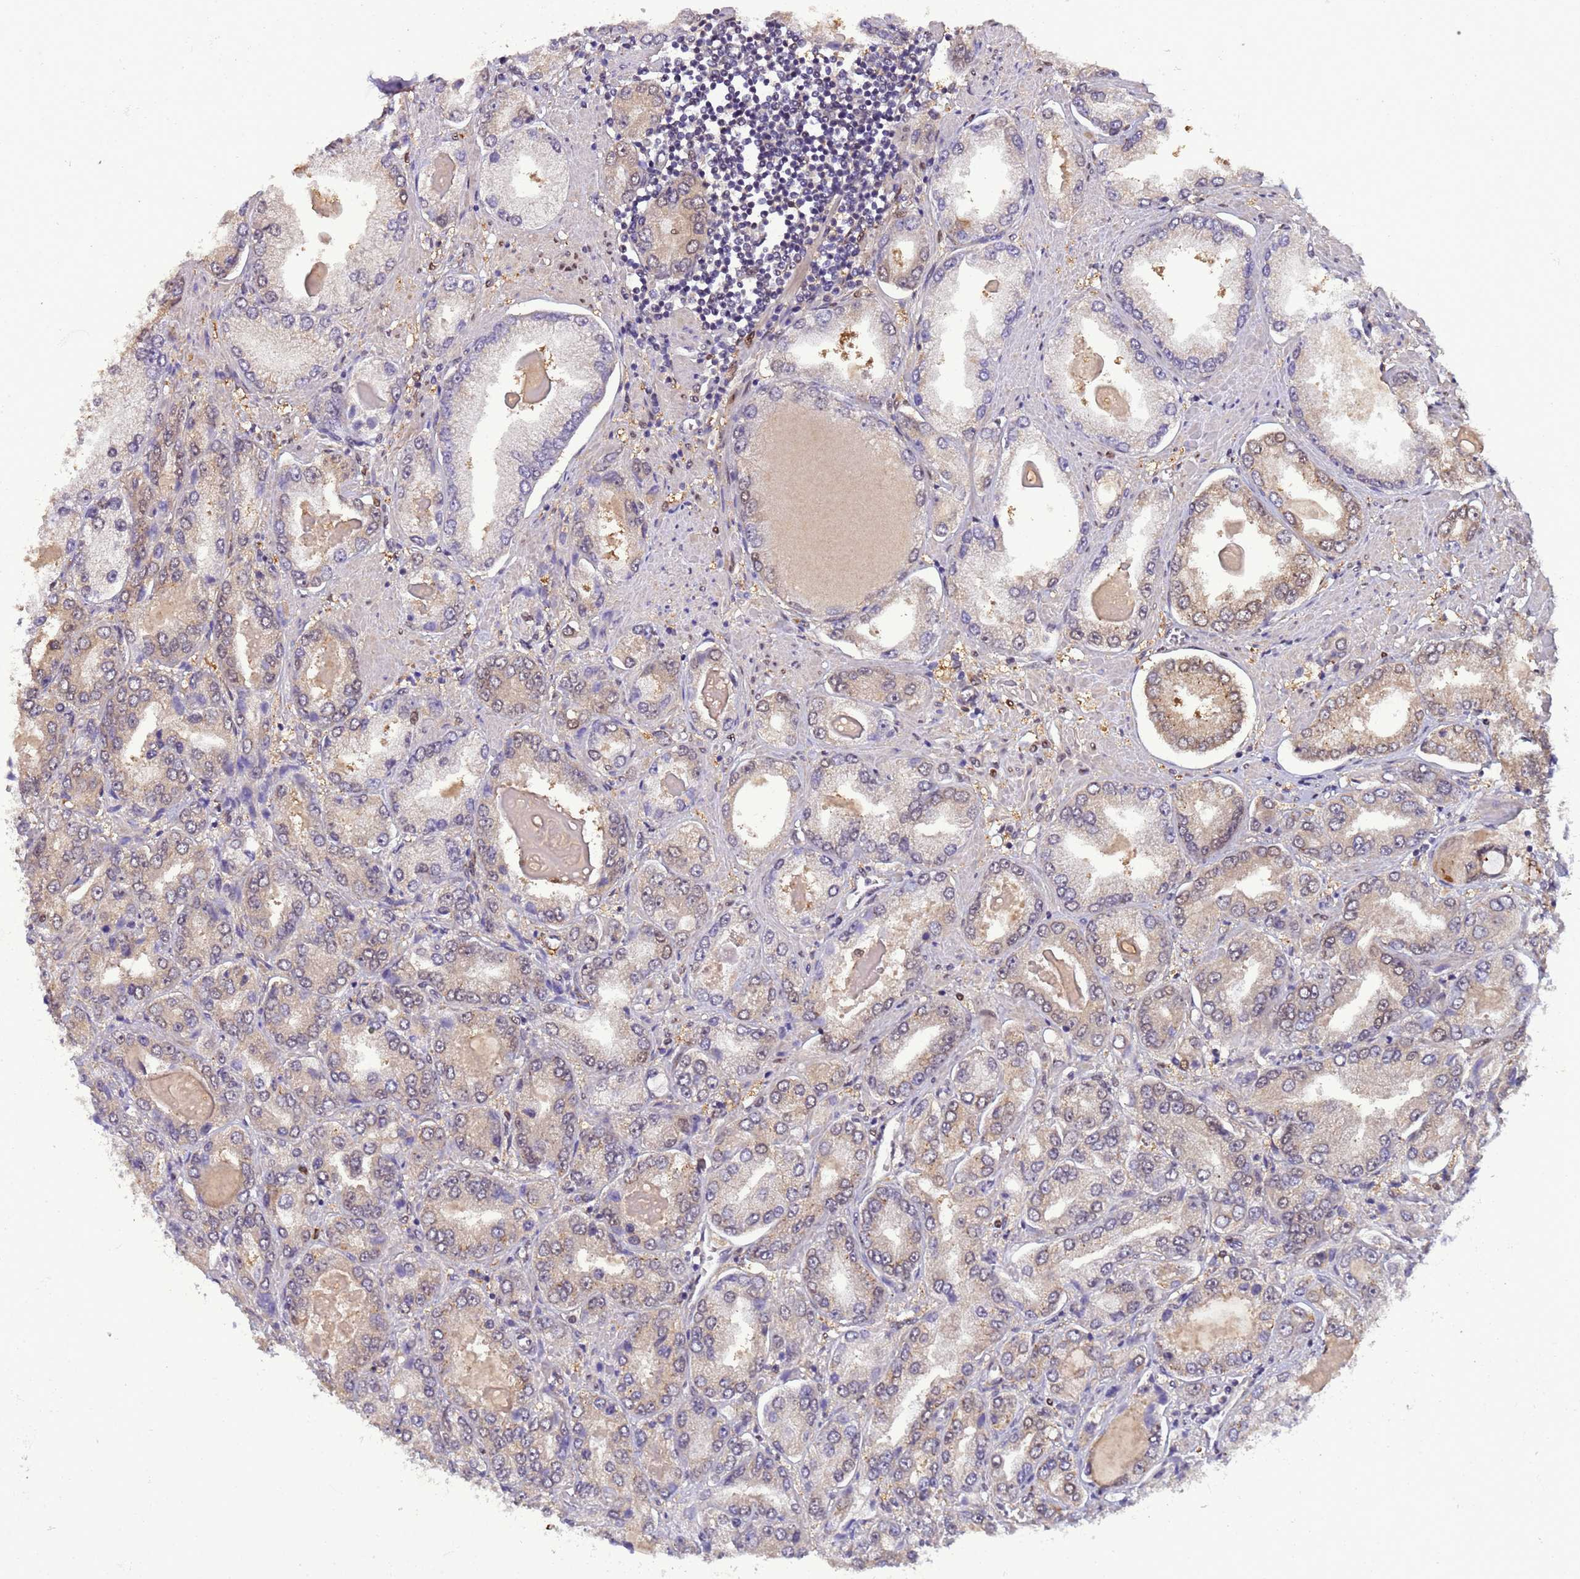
{"staining": {"intensity": "moderate", "quantity": "25%-75%", "location": "cytoplasmic/membranous"}, "tissue": "prostate cancer", "cell_type": "Tumor cells", "image_type": "cancer", "snomed": [{"axis": "morphology", "description": "Adenocarcinoma, High grade"}, {"axis": "topography", "description": "Prostate"}], "caption": "Immunohistochemistry staining of prostate high-grade adenocarcinoma, which demonstrates medium levels of moderate cytoplasmic/membranous expression in approximately 25%-75% of tumor cells indicating moderate cytoplasmic/membranous protein expression. The staining was performed using DAB (3,3'-diaminobenzidine) (brown) for protein detection and nuclei were counterstained in hematoxylin (blue).", "gene": "ZBTB5", "patient": {"sex": "male", "age": 68}}